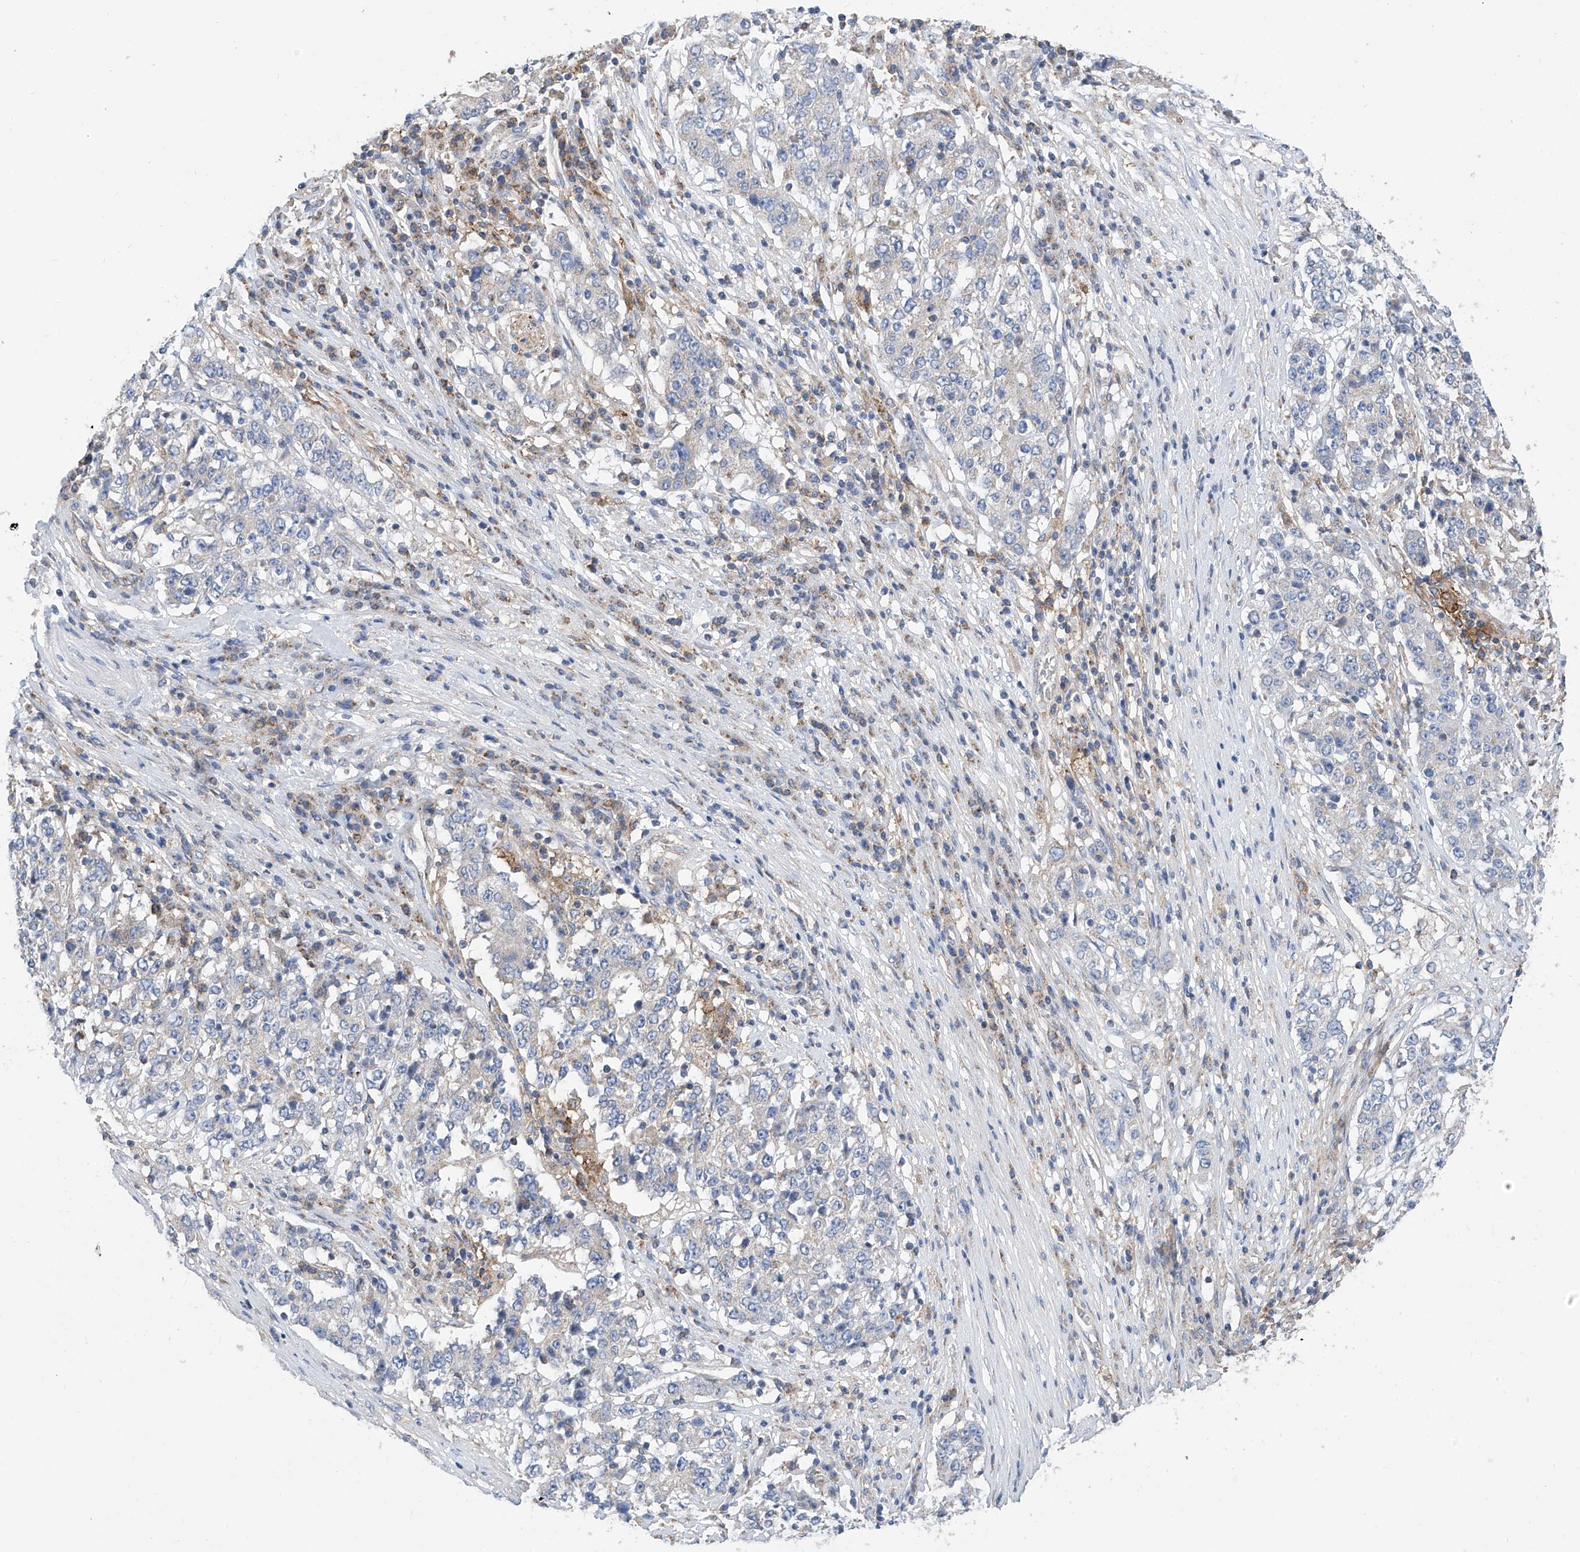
{"staining": {"intensity": "negative", "quantity": "none", "location": "none"}, "tissue": "stomach cancer", "cell_type": "Tumor cells", "image_type": "cancer", "snomed": [{"axis": "morphology", "description": "Adenocarcinoma, NOS"}, {"axis": "topography", "description": "Stomach"}], "caption": "Tumor cells show no significant protein positivity in stomach adenocarcinoma.", "gene": "P2RX7", "patient": {"sex": "male", "age": 59}}